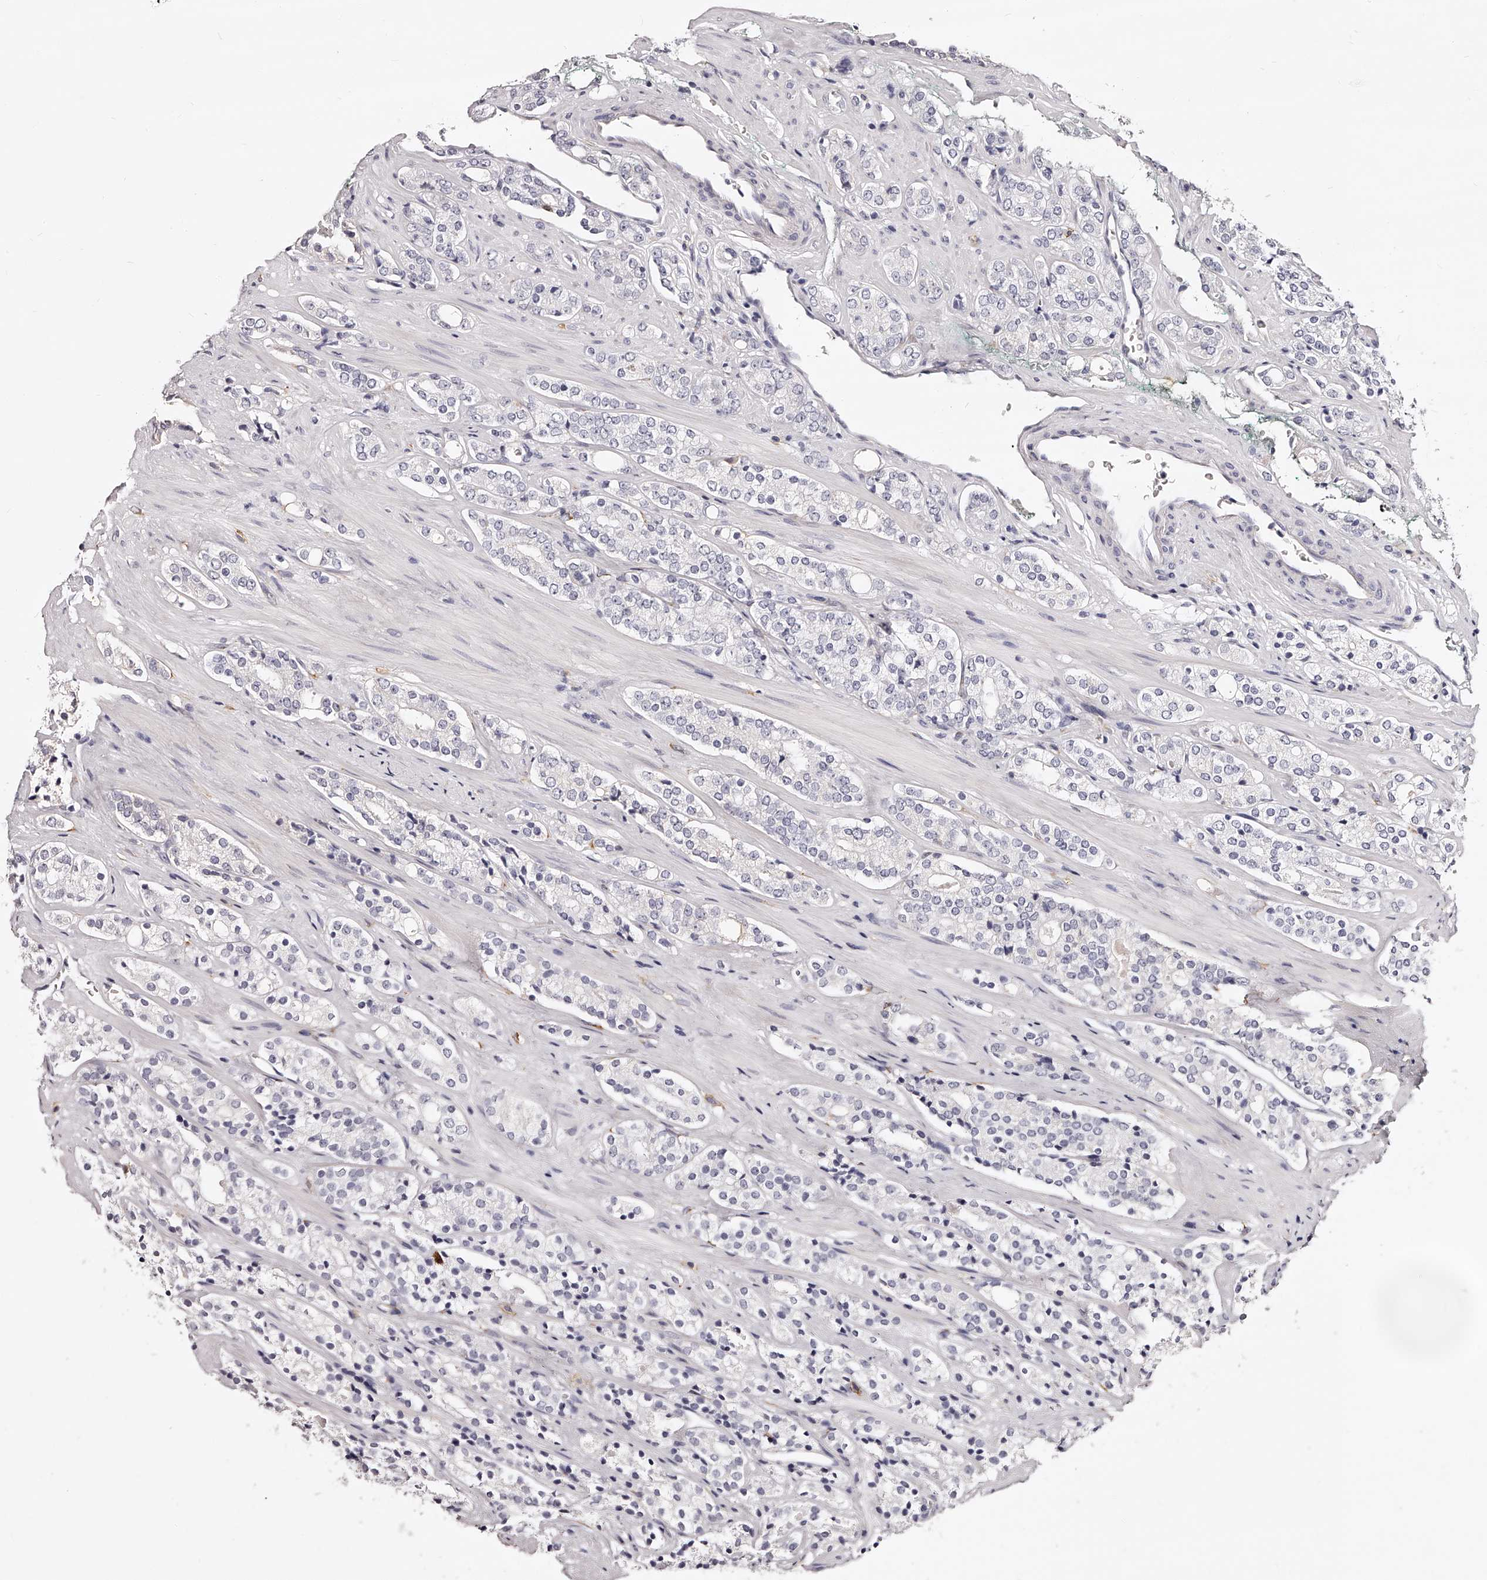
{"staining": {"intensity": "negative", "quantity": "none", "location": "none"}, "tissue": "prostate cancer", "cell_type": "Tumor cells", "image_type": "cancer", "snomed": [{"axis": "morphology", "description": "Adenocarcinoma, High grade"}, {"axis": "topography", "description": "Prostate"}], "caption": "A micrograph of high-grade adenocarcinoma (prostate) stained for a protein displays no brown staining in tumor cells.", "gene": "CD82", "patient": {"sex": "male", "age": 71}}